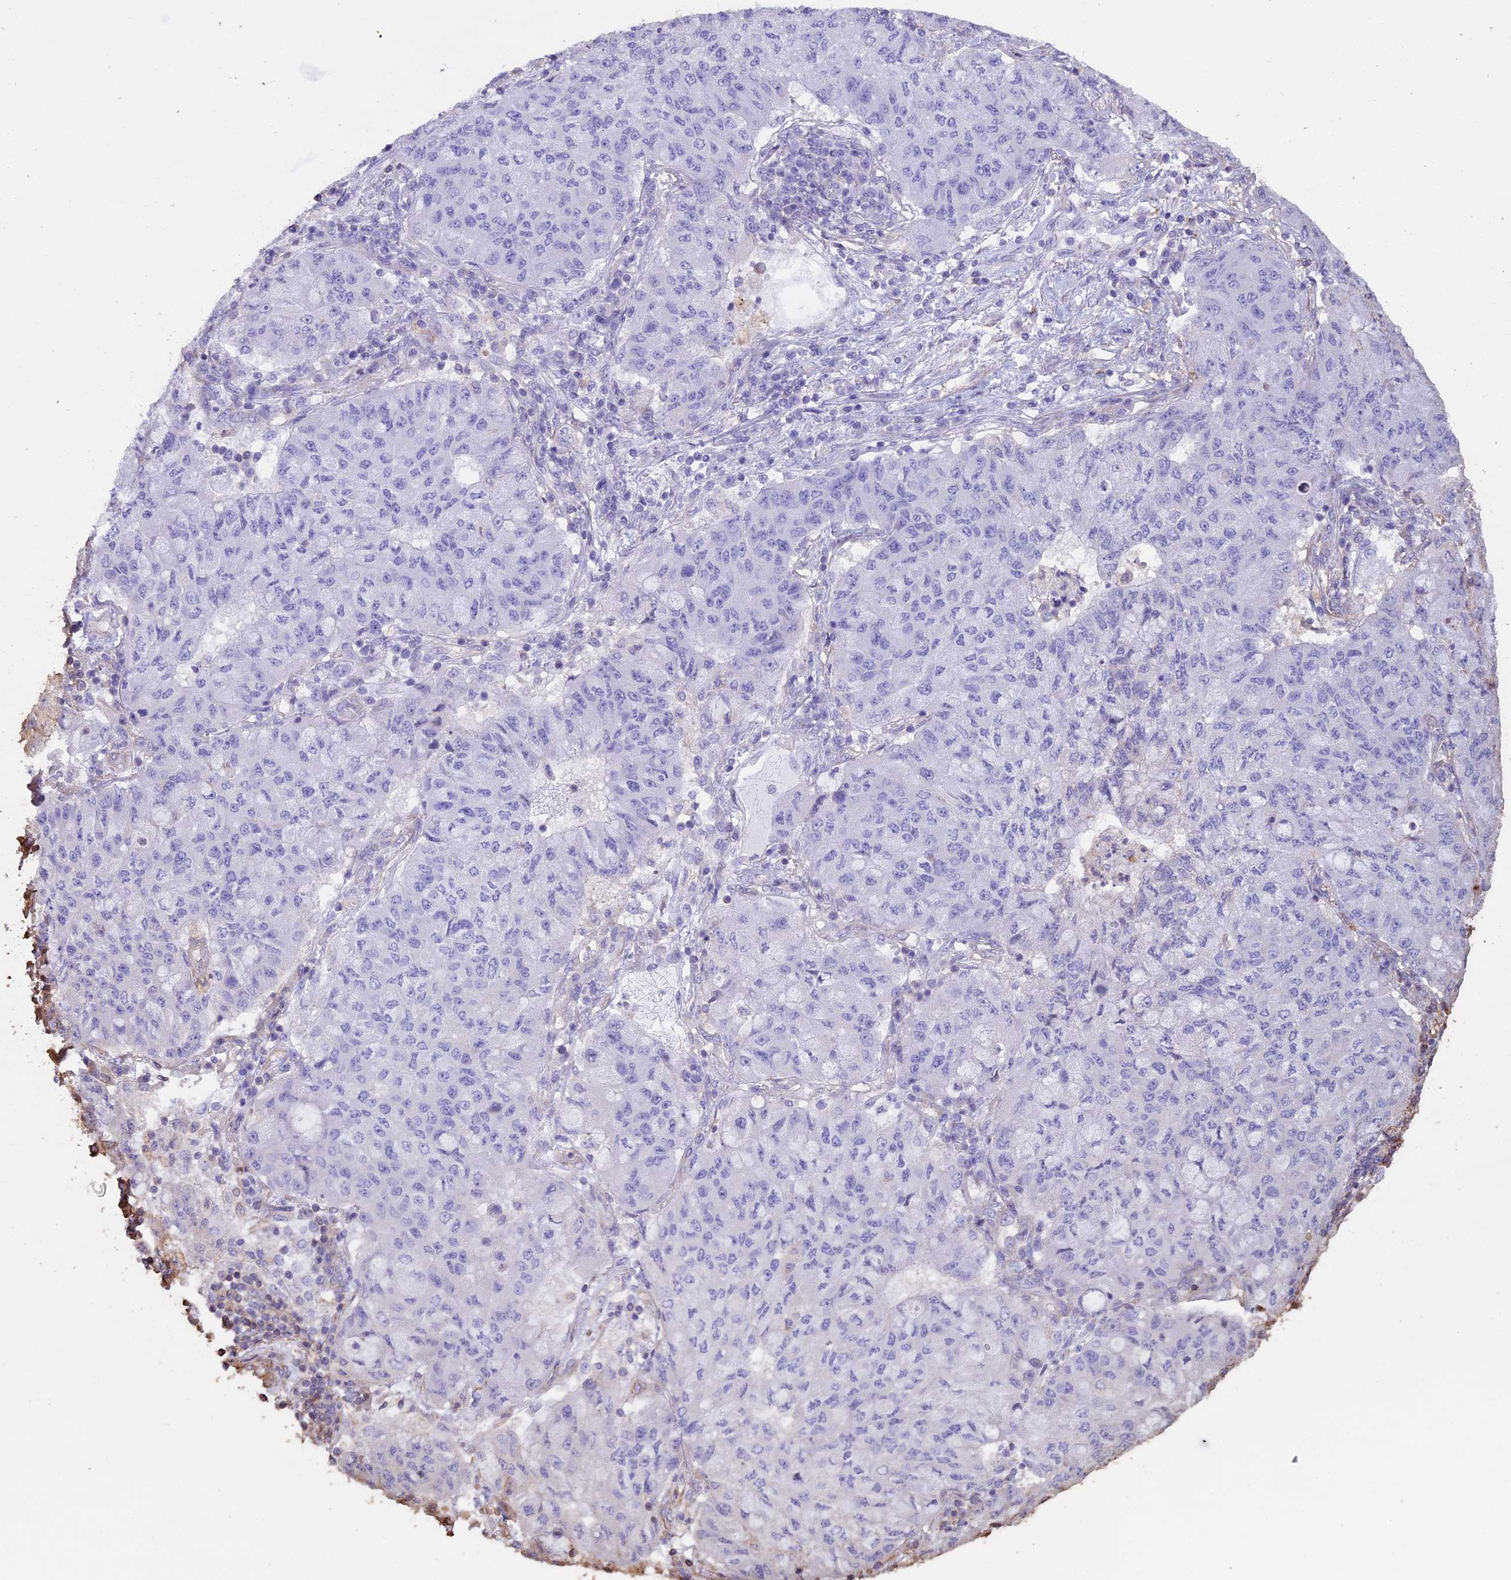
{"staining": {"intensity": "negative", "quantity": "none", "location": "none"}, "tissue": "lung cancer", "cell_type": "Tumor cells", "image_type": "cancer", "snomed": [{"axis": "morphology", "description": "Squamous cell carcinoma, NOS"}, {"axis": "topography", "description": "Lung"}], "caption": "Immunohistochemistry (IHC) of lung cancer (squamous cell carcinoma) exhibits no staining in tumor cells.", "gene": "CCDC148", "patient": {"sex": "male", "age": 74}}